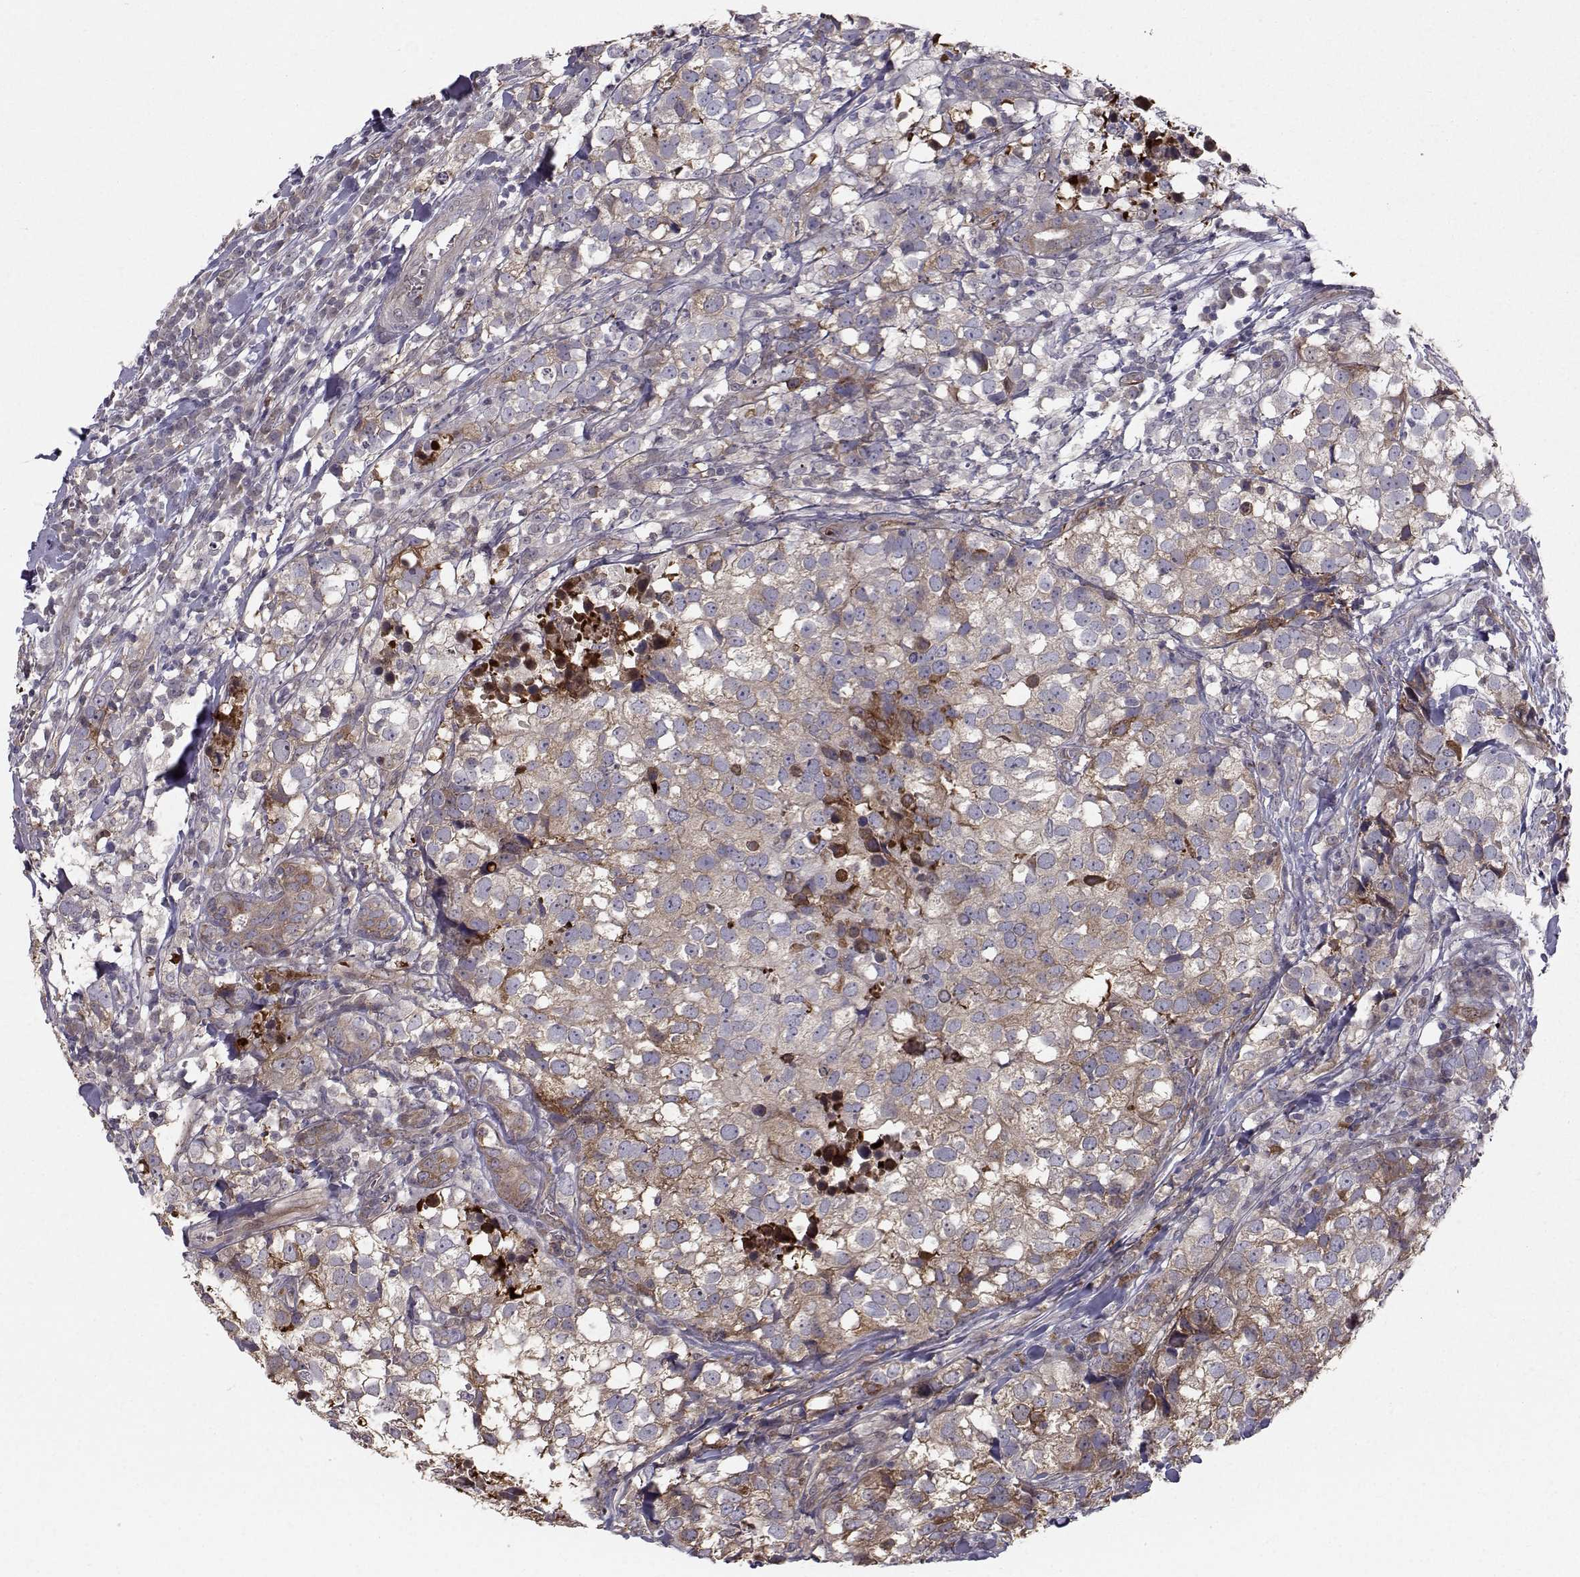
{"staining": {"intensity": "strong", "quantity": "<25%", "location": "cytoplasmic/membranous"}, "tissue": "breast cancer", "cell_type": "Tumor cells", "image_type": "cancer", "snomed": [{"axis": "morphology", "description": "Duct carcinoma"}, {"axis": "topography", "description": "Breast"}], "caption": "A micrograph of invasive ductal carcinoma (breast) stained for a protein demonstrates strong cytoplasmic/membranous brown staining in tumor cells. Nuclei are stained in blue.", "gene": "HSP90AB1", "patient": {"sex": "female", "age": 30}}